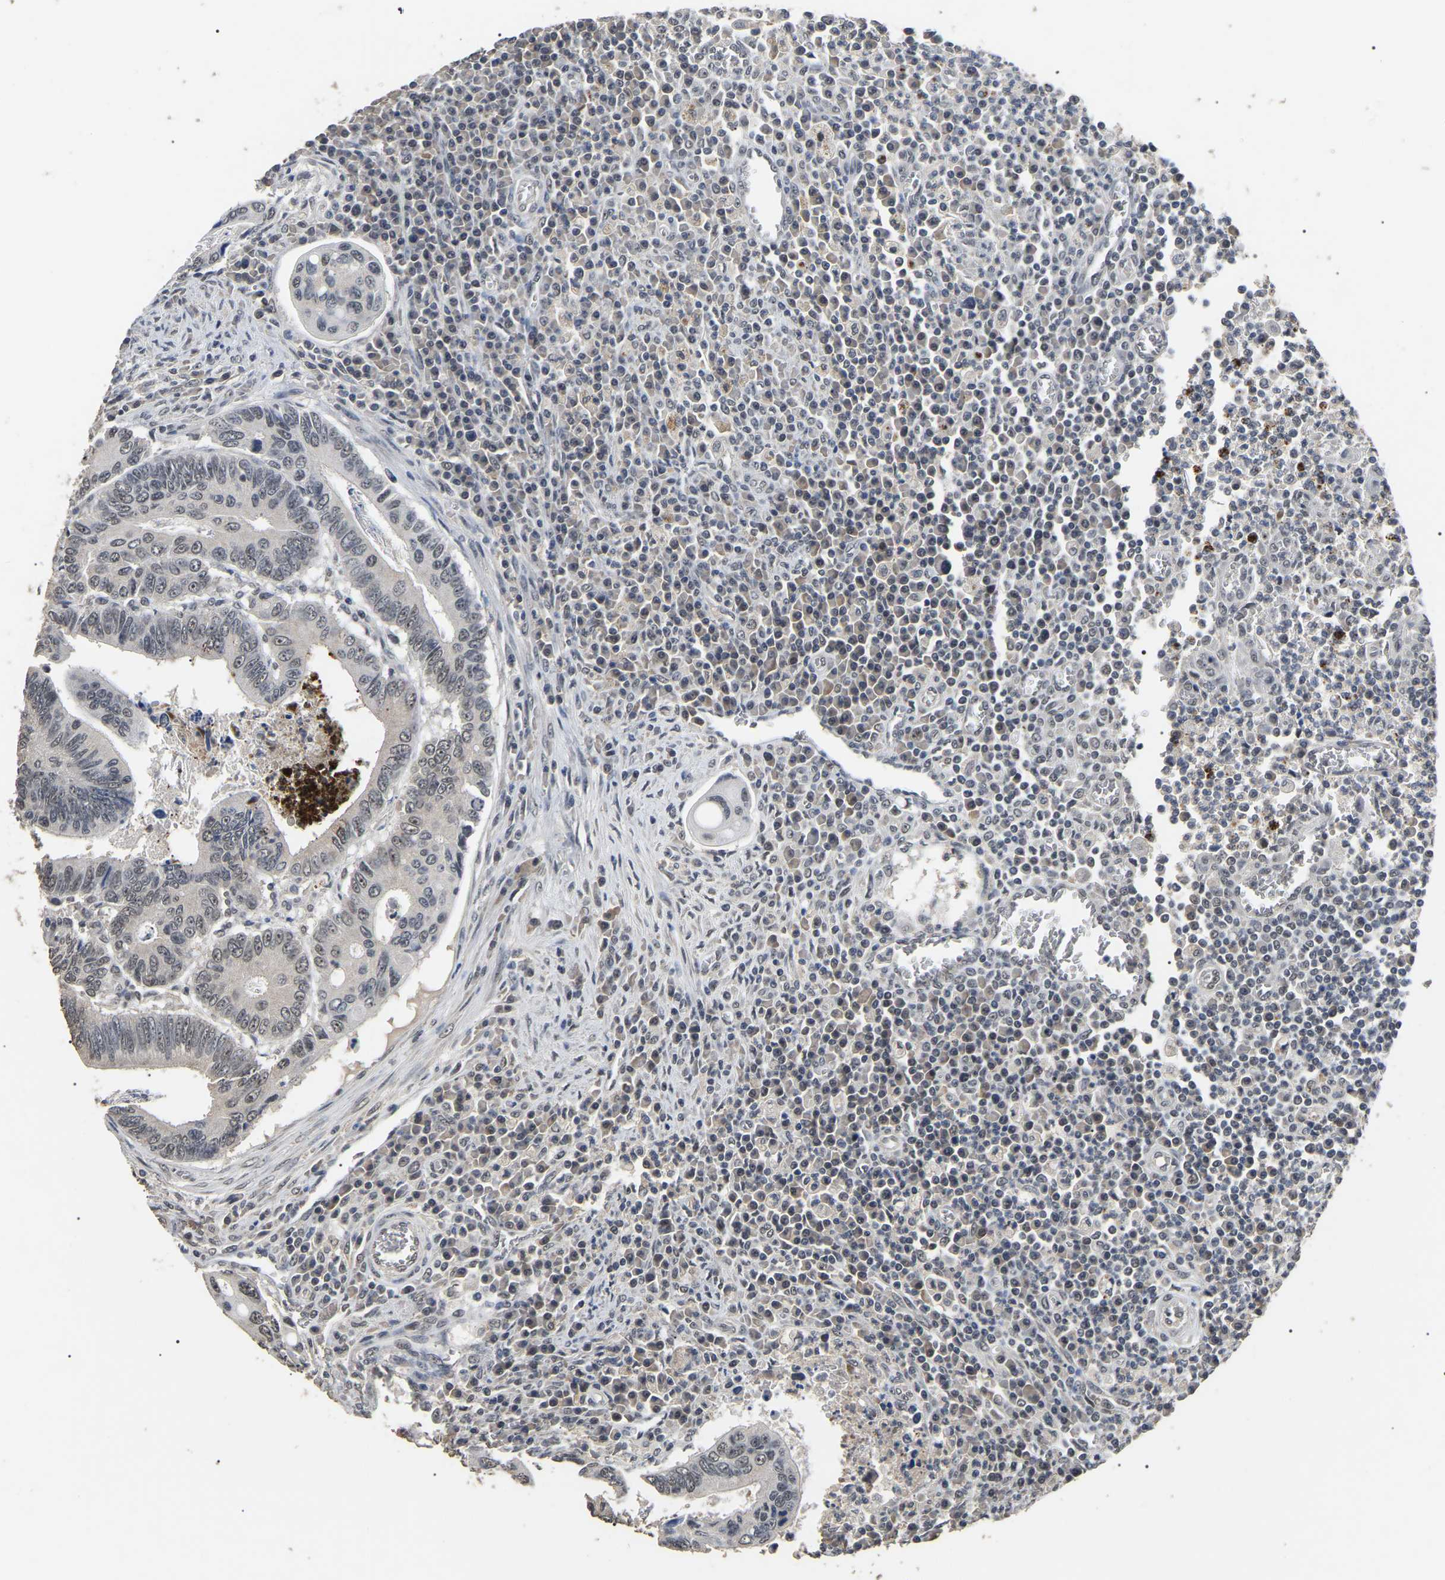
{"staining": {"intensity": "weak", "quantity": "<25%", "location": "nuclear"}, "tissue": "colorectal cancer", "cell_type": "Tumor cells", "image_type": "cancer", "snomed": [{"axis": "morphology", "description": "Inflammation, NOS"}, {"axis": "morphology", "description": "Adenocarcinoma, NOS"}, {"axis": "topography", "description": "Colon"}], "caption": "A micrograph of human colorectal cancer (adenocarcinoma) is negative for staining in tumor cells.", "gene": "PPM1E", "patient": {"sex": "male", "age": 72}}